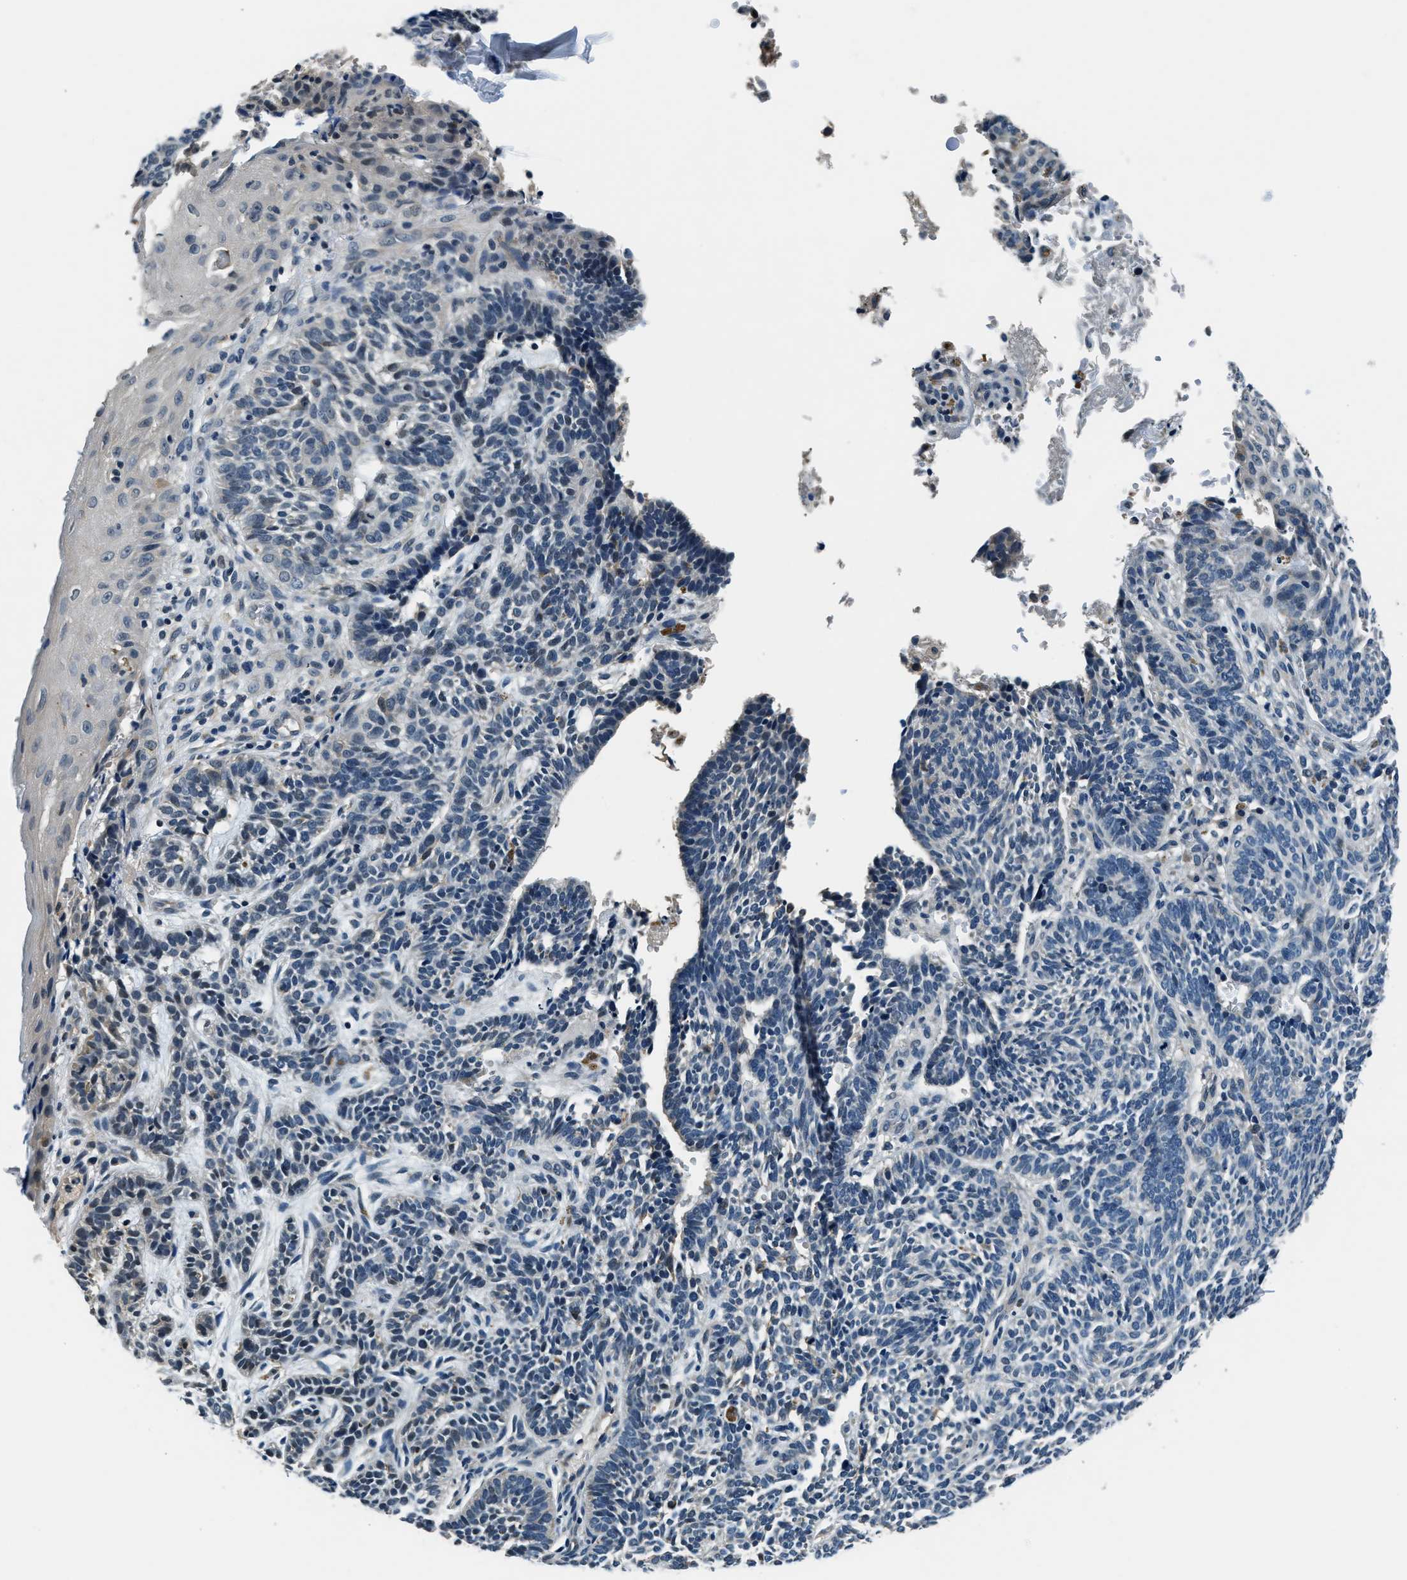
{"staining": {"intensity": "negative", "quantity": "none", "location": "none"}, "tissue": "skin cancer", "cell_type": "Tumor cells", "image_type": "cancer", "snomed": [{"axis": "morphology", "description": "Normal tissue, NOS"}, {"axis": "morphology", "description": "Basal cell carcinoma"}, {"axis": "topography", "description": "Skin"}], "caption": "This image is of basal cell carcinoma (skin) stained with immunohistochemistry (IHC) to label a protein in brown with the nuclei are counter-stained blue. There is no staining in tumor cells. Nuclei are stained in blue.", "gene": "NME8", "patient": {"sex": "male", "age": 87}}